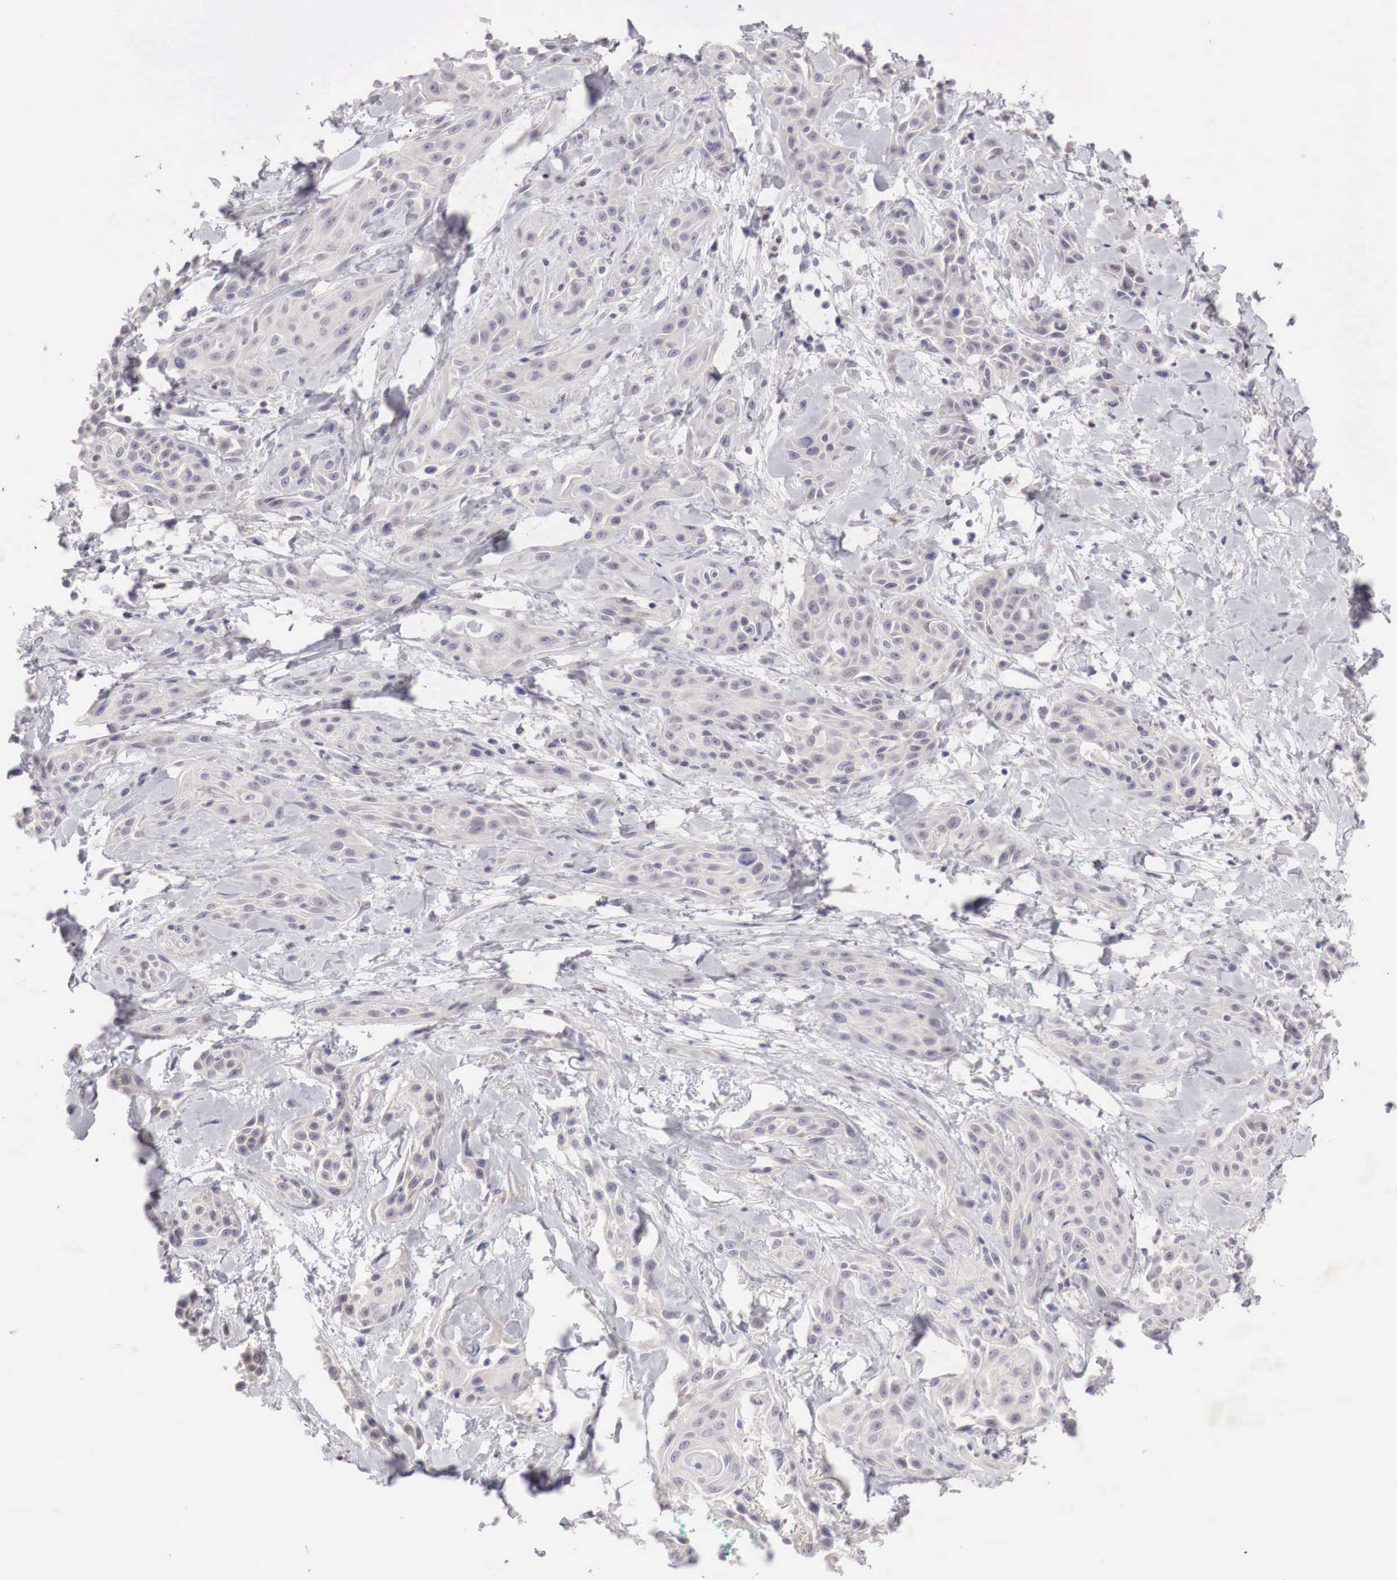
{"staining": {"intensity": "negative", "quantity": "none", "location": "none"}, "tissue": "skin cancer", "cell_type": "Tumor cells", "image_type": "cancer", "snomed": [{"axis": "morphology", "description": "Squamous cell carcinoma, NOS"}, {"axis": "topography", "description": "Skin"}, {"axis": "topography", "description": "Anal"}], "caption": "This is a histopathology image of immunohistochemistry (IHC) staining of skin squamous cell carcinoma, which shows no positivity in tumor cells. (Stains: DAB immunohistochemistry with hematoxylin counter stain, Microscopy: brightfield microscopy at high magnification).", "gene": "GATA1", "patient": {"sex": "male", "age": 64}}